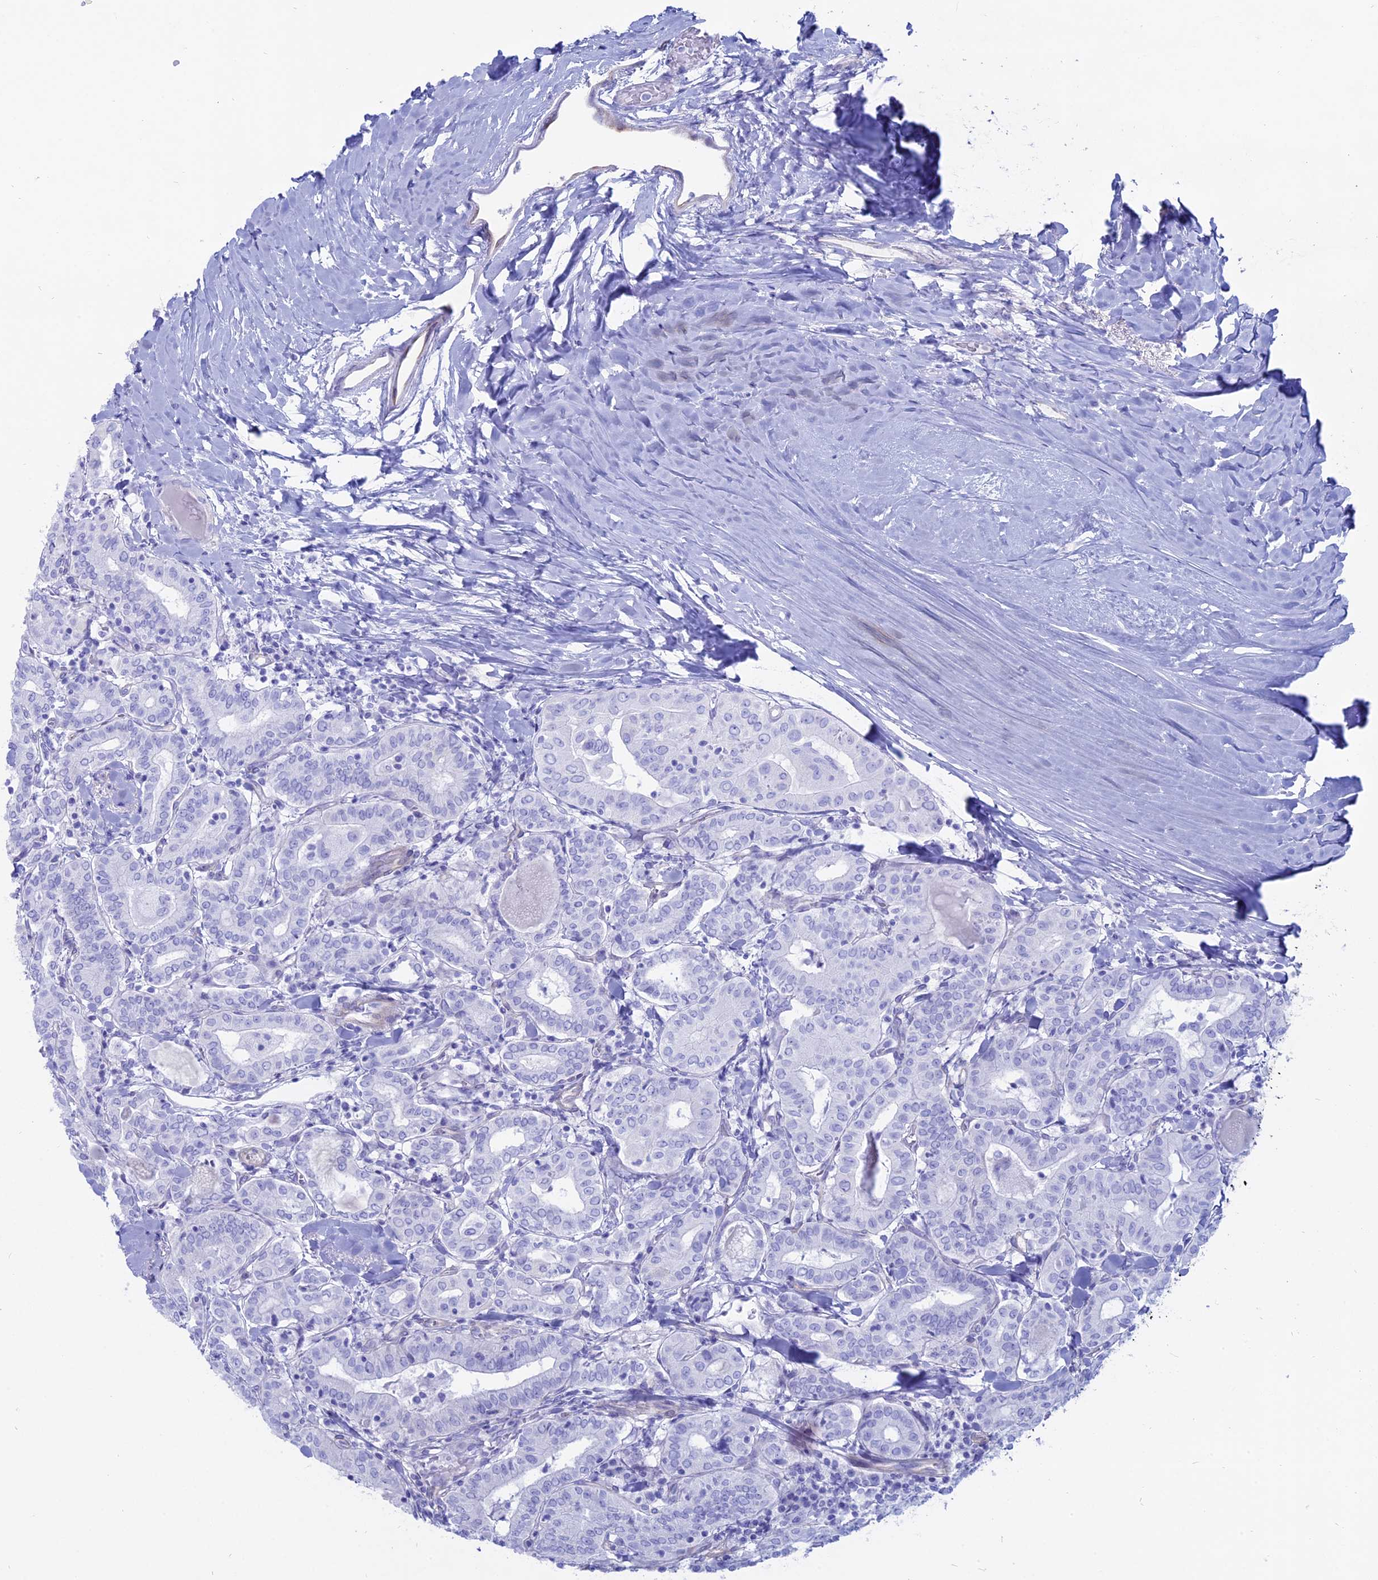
{"staining": {"intensity": "negative", "quantity": "none", "location": "none"}, "tissue": "thyroid cancer", "cell_type": "Tumor cells", "image_type": "cancer", "snomed": [{"axis": "morphology", "description": "Papillary adenocarcinoma, NOS"}, {"axis": "topography", "description": "Thyroid gland"}], "caption": "DAB immunohistochemical staining of human thyroid cancer displays no significant expression in tumor cells.", "gene": "OR2AE1", "patient": {"sex": "female", "age": 72}}